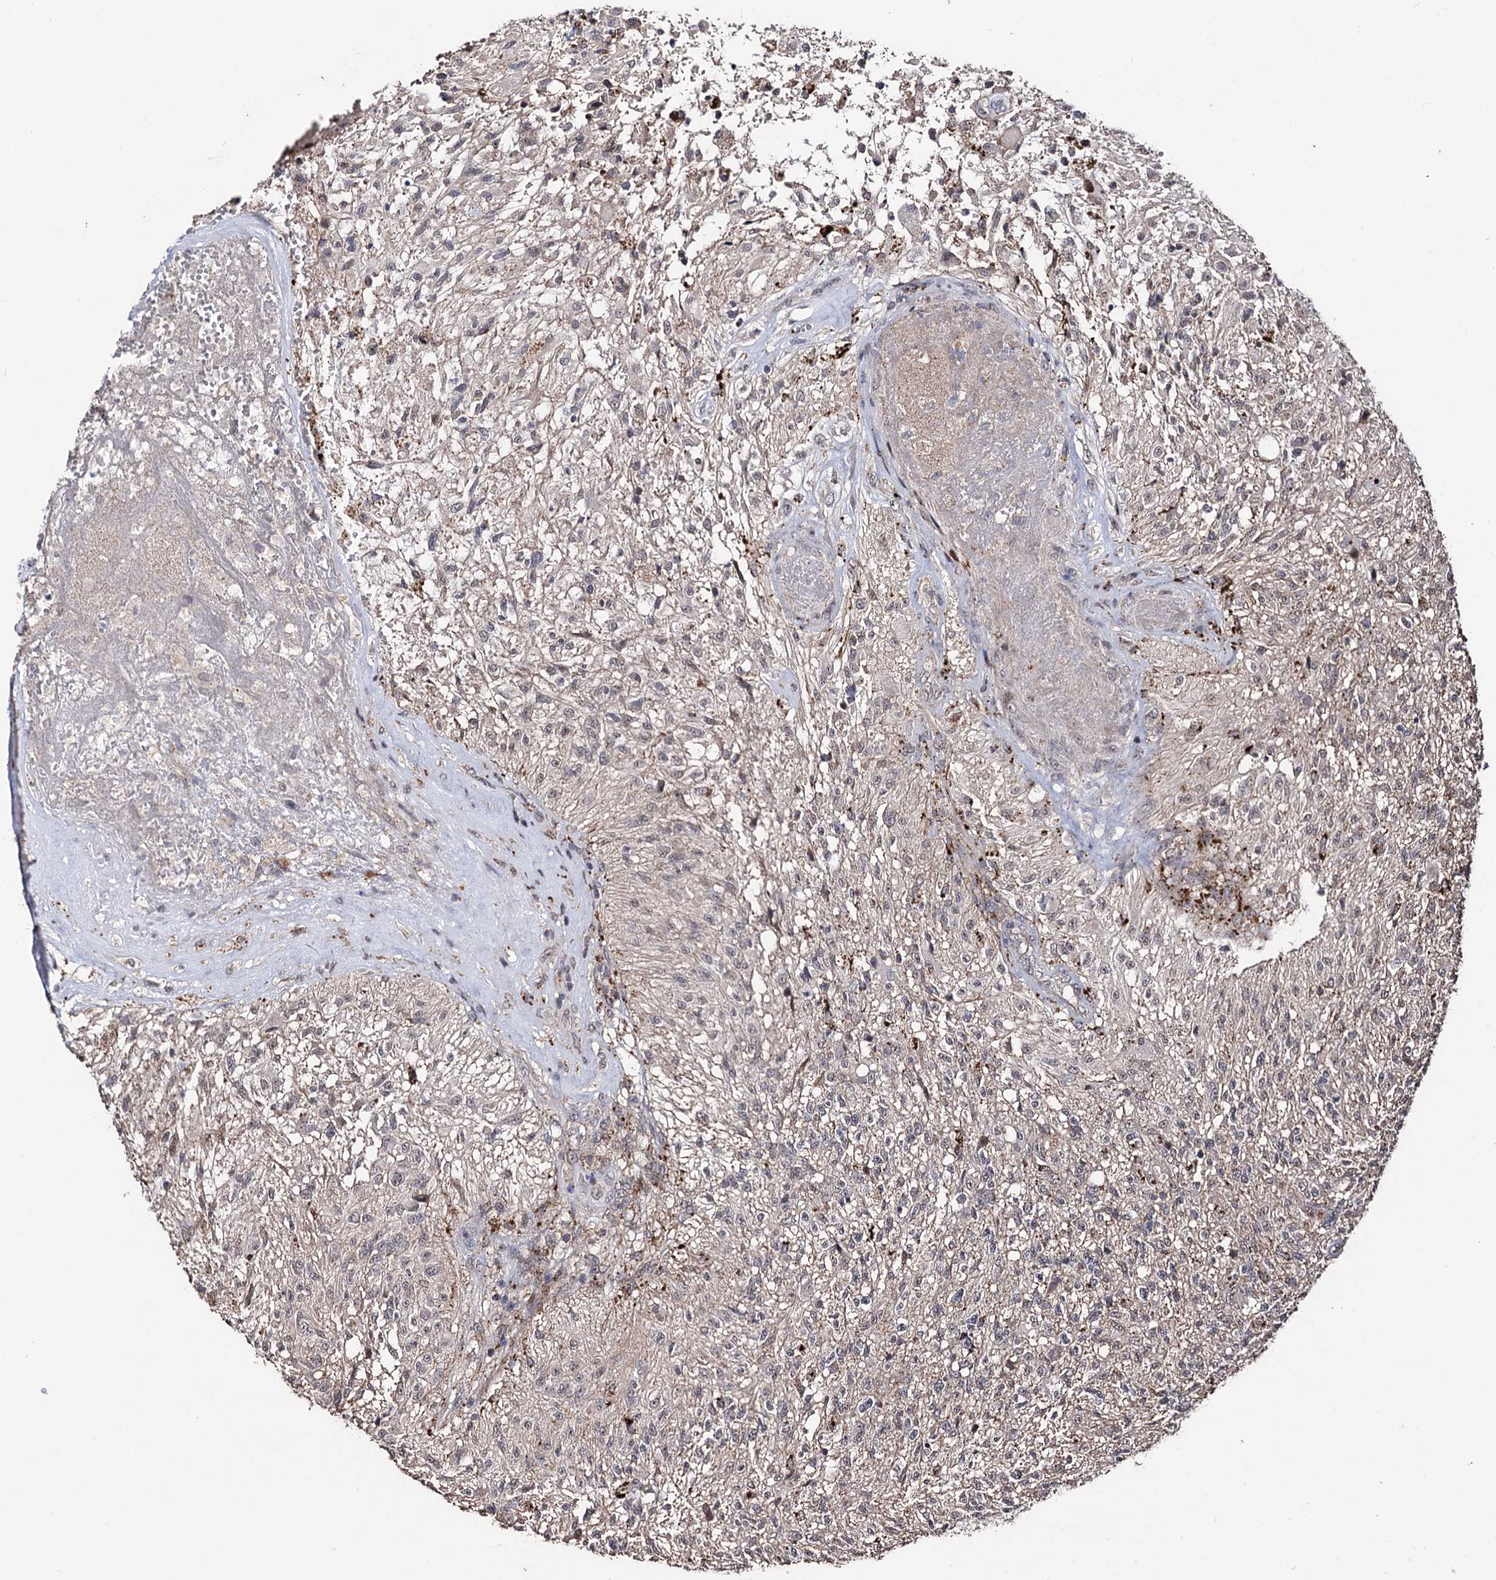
{"staining": {"intensity": "negative", "quantity": "none", "location": "none"}, "tissue": "glioma", "cell_type": "Tumor cells", "image_type": "cancer", "snomed": [{"axis": "morphology", "description": "Glioma, malignant, High grade"}, {"axis": "topography", "description": "Brain"}], "caption": "There is no significant staining in tumor cells of malignant glioma (high-grade). (Brightfield microscopy of DAB IHC at high magnification).", "gene": "MICAL2", "patient": {"sex": "male", "age": 56}}